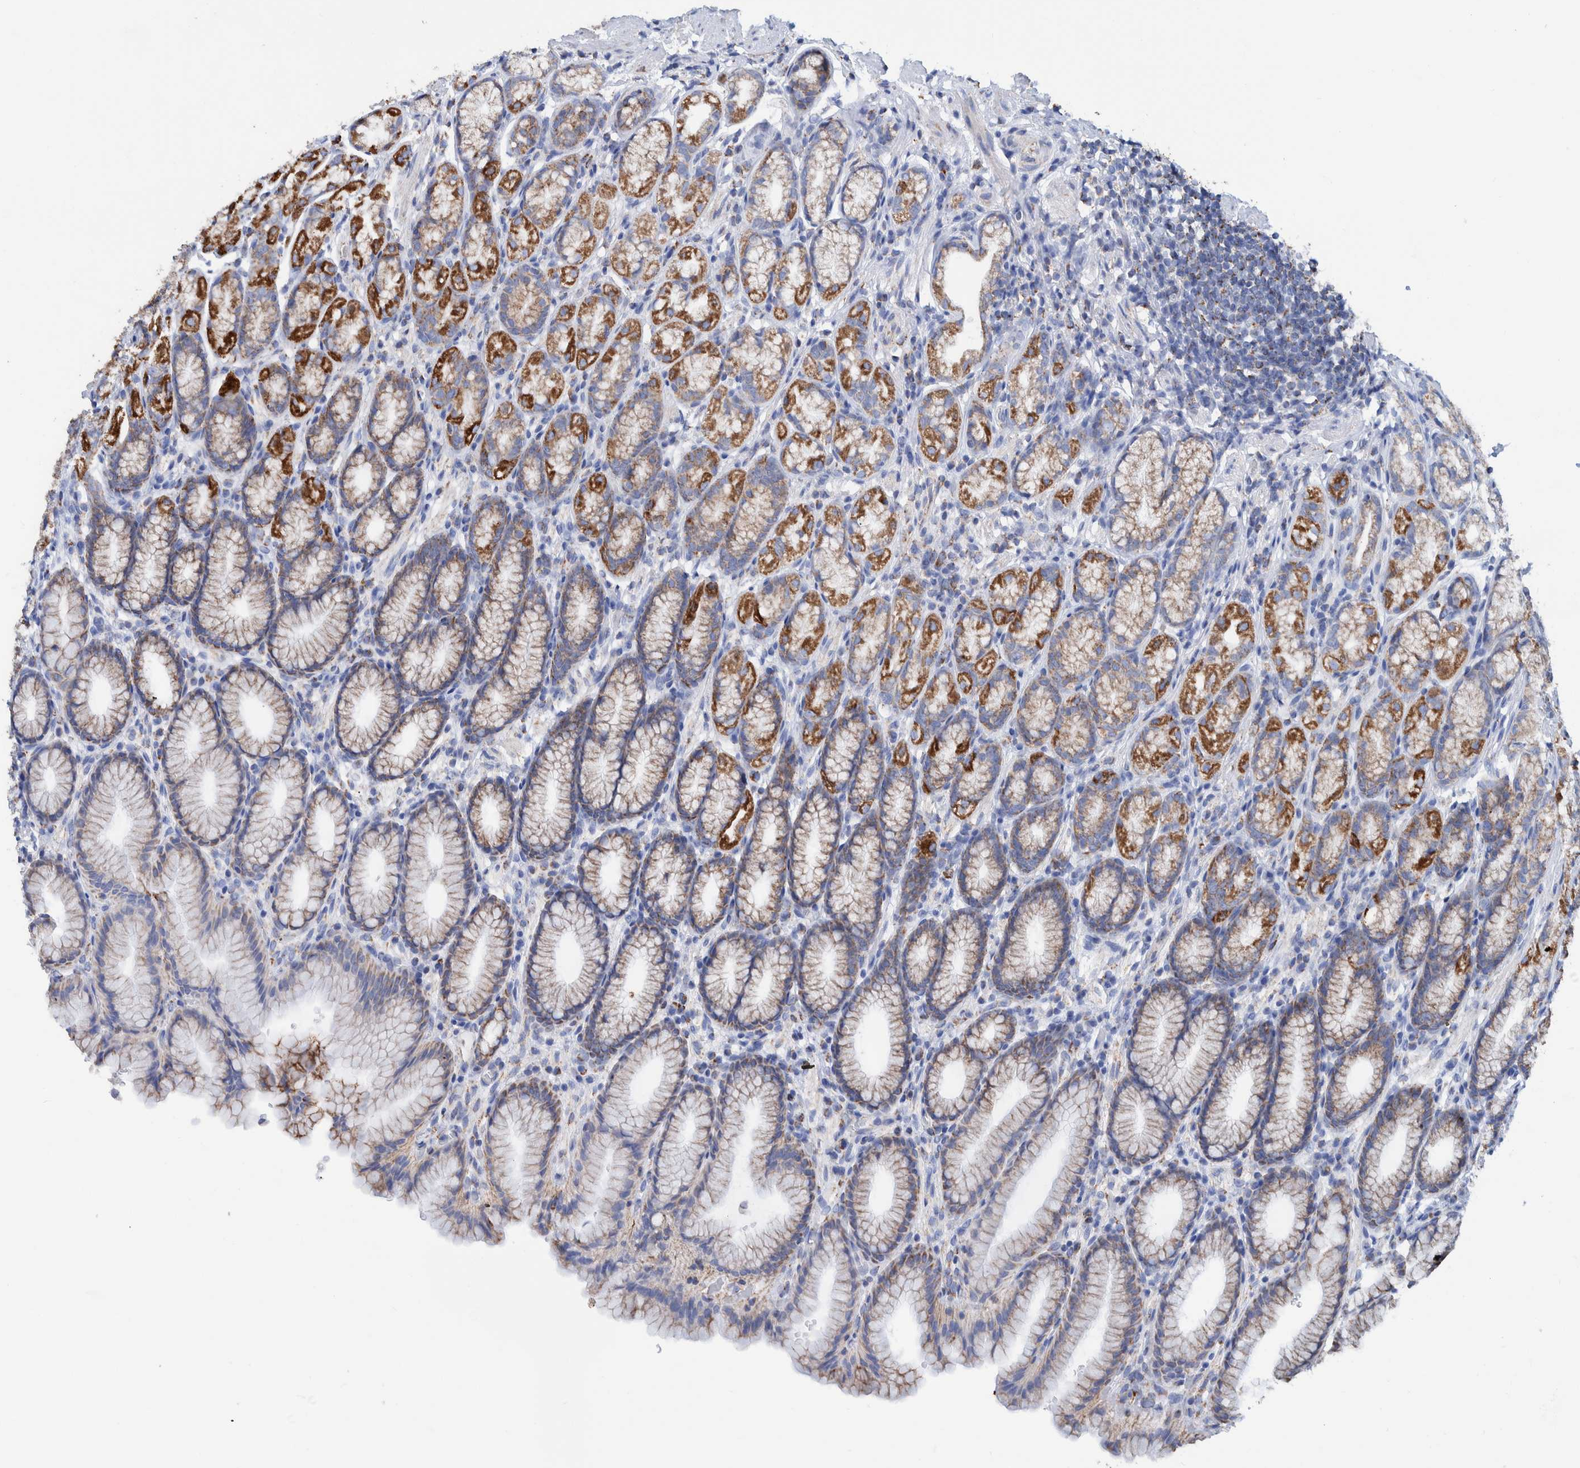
{"staining": {"intensity": "strong", "quantity": ">75%", "location": "cytoplasmic/membranous"}, "tissue": "stomach", "cell_type": "Glandular cells", "image_type": "normal", "snomed": [{"axis": "morphology", "description": "Normal tissue, NOS"}, {"axis": "topography", "description": "Stomach"}], "caption": "A histopathology image of human stomach stained for a protein shows strong cytoplasmic/membranous brown staining in glandular cells.", "gene": "DECR1", "patient": {"sex": "male", "age": 42}}